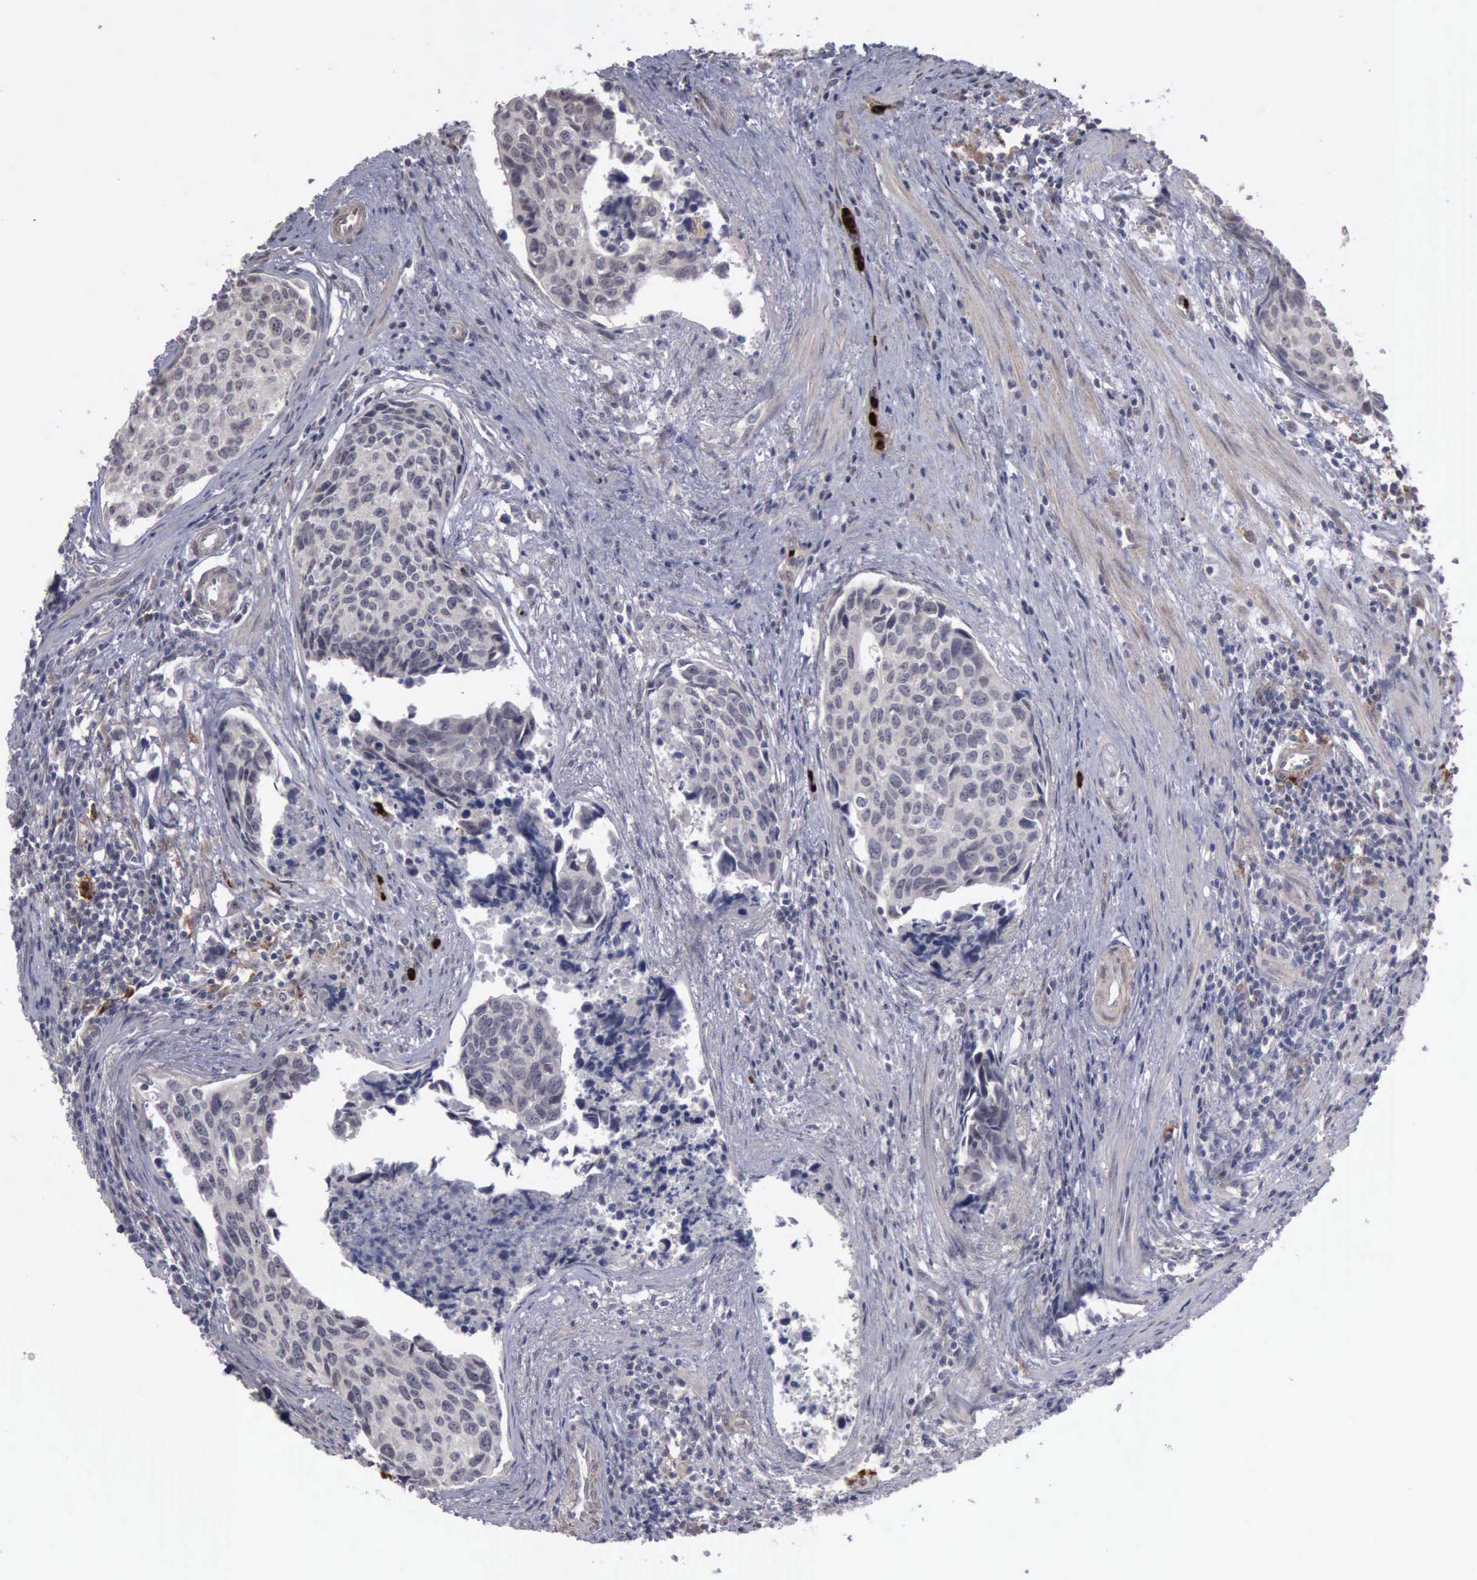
{"staining": {"intensity": "negative", "quantity": "none", "location": "none"}, "tissue": "urothelial cancer", "cell_type": "Tumor cells", "image_type": "cancer", "snomed": [{"axis": "morphology", "description": "Urothelial carcinoma, High grade"}, {"axis": "topography", "description": "Urinary bladder"}], "caption": "DAB immunohistochemical staining of human high-grade urothelial carcinoma shows no significant positivity in tumor cells.", "gene": "MMP9", "patient": {"sex": "male", "age": 81}}